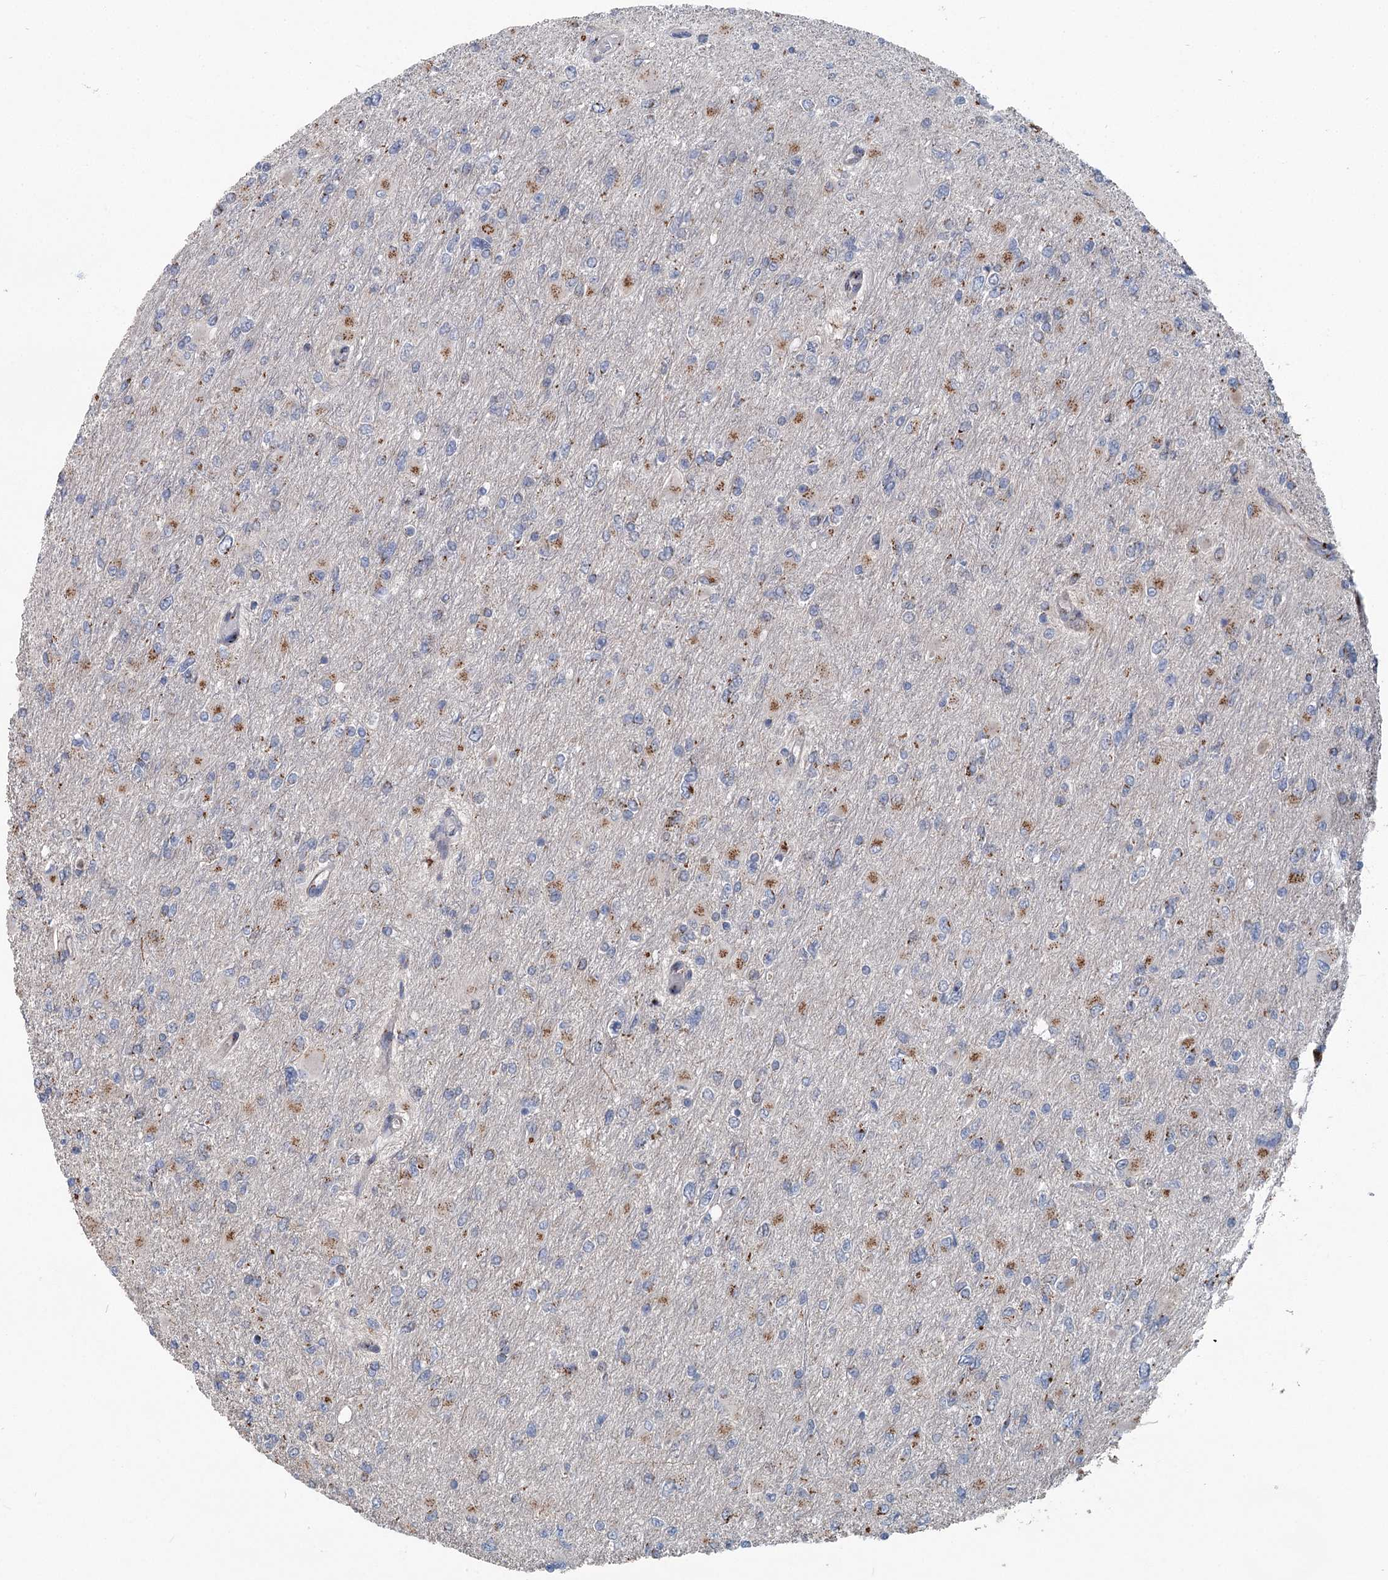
{"staining": {"intensity": "moderate", "quantity": "<25%", "location": "cytoplasmic/membranous"}, "tissue": "glioma", "cell_type": "Tumor cells", "image_type": "cancer", "snomed": [{"axis": "morphology", "description": "Glioma, malignant, High grade"}, {"axis": "topography", "description": "Cerebral cortex"}], "caption": "Moderate cytoplasmic/membranous expression is appreciated in about <25% of tumor cells in high-grade glioma (malignant). Nuclei are stained in blue.", "gene": "ITIH5", "patient": {"sex": "female", "age": 36}}